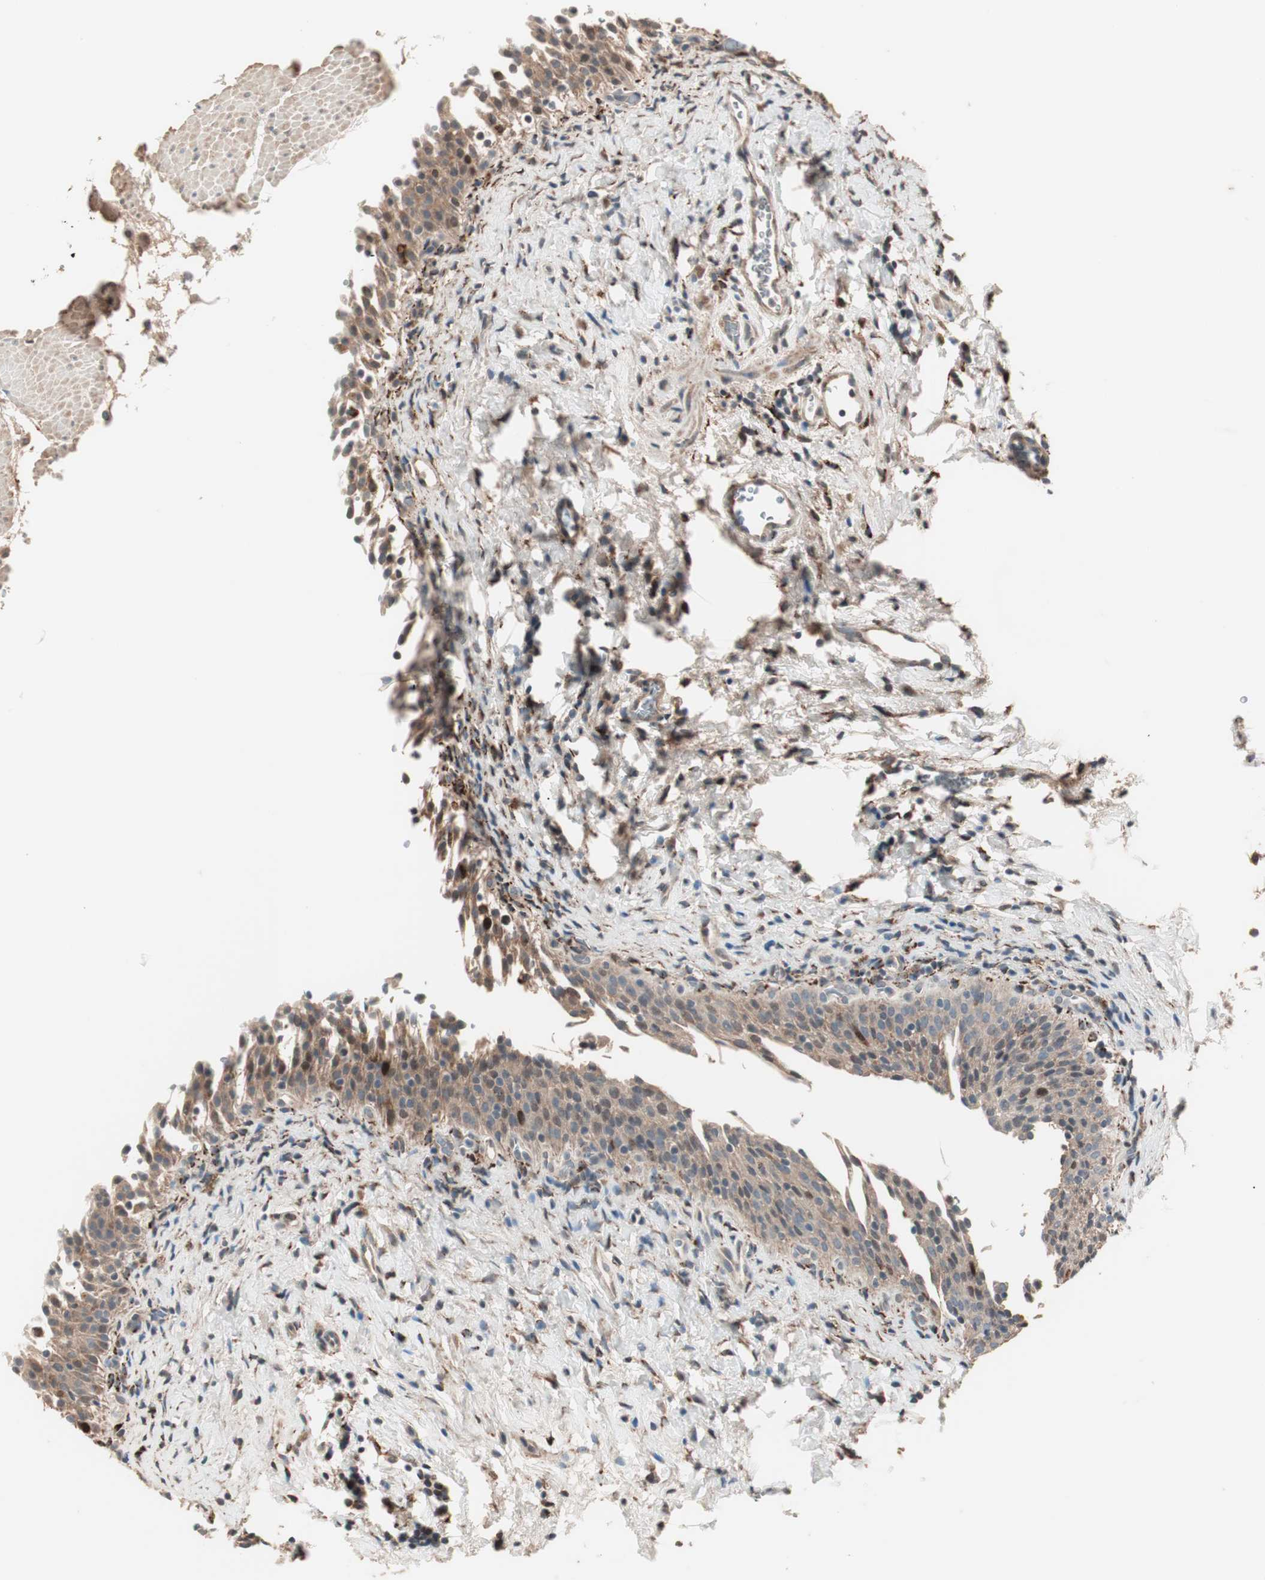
{"staining": {"intensity": "moderate", "quantity": ">75%", "location": "cytoplasmic/membranous,nuclear"}, "tissue": "urinary bladder", "cell_type": "Urothelial cells", "image_type": "normal", "snomed": [{"axis": "morphology", "description": "Normal tissue, NOS"}, {"axis": "topography", "description": "Urinary bladder"}], "caption": "Protein staining of normal urinary bladder exhibits moderate cytoplasmic/membranous,nuclear positivity in about >75% of urothelial cells.", "gene": "NFRKB", "patient": {"sex": "male", "age": 51}}